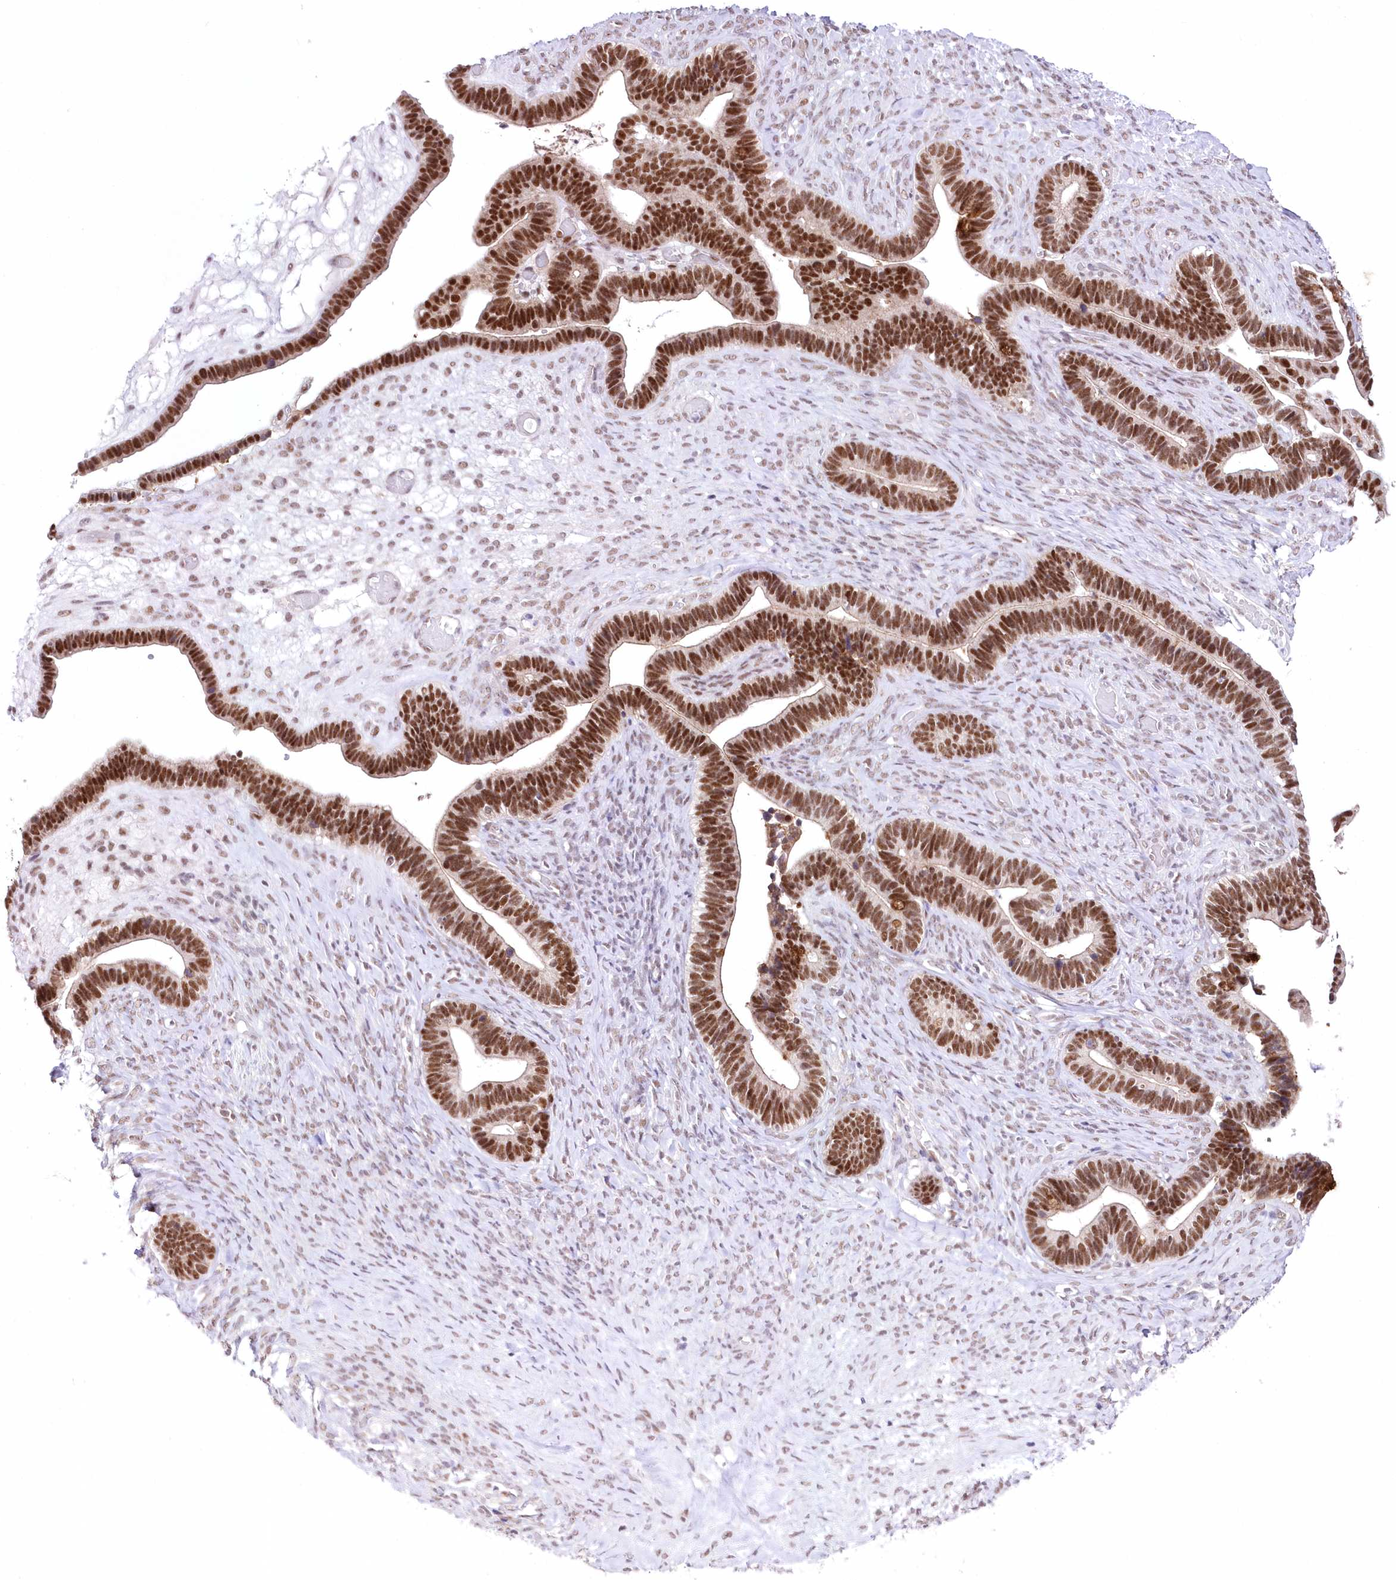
{"staining": {"intensity": "strong", "quantity": ">75%", "location": "nuclear"}, "tissue": "ovarian cancer", "cell_type": "Tumor cells", "image_type": "cancer", "snomed": [{"axis": "morphology", "description": "Cystadenocarcinoma, serous, NOS"}, {"axis": "topography", "description": "Ovary"}], "caption": "Tumor cells exhibit high levels of strong nuclear staining in approximately >75% of cells in human ovarian cancer.", "gene": "NSUN2", "patient": {"sex": "female", "age": 56}}